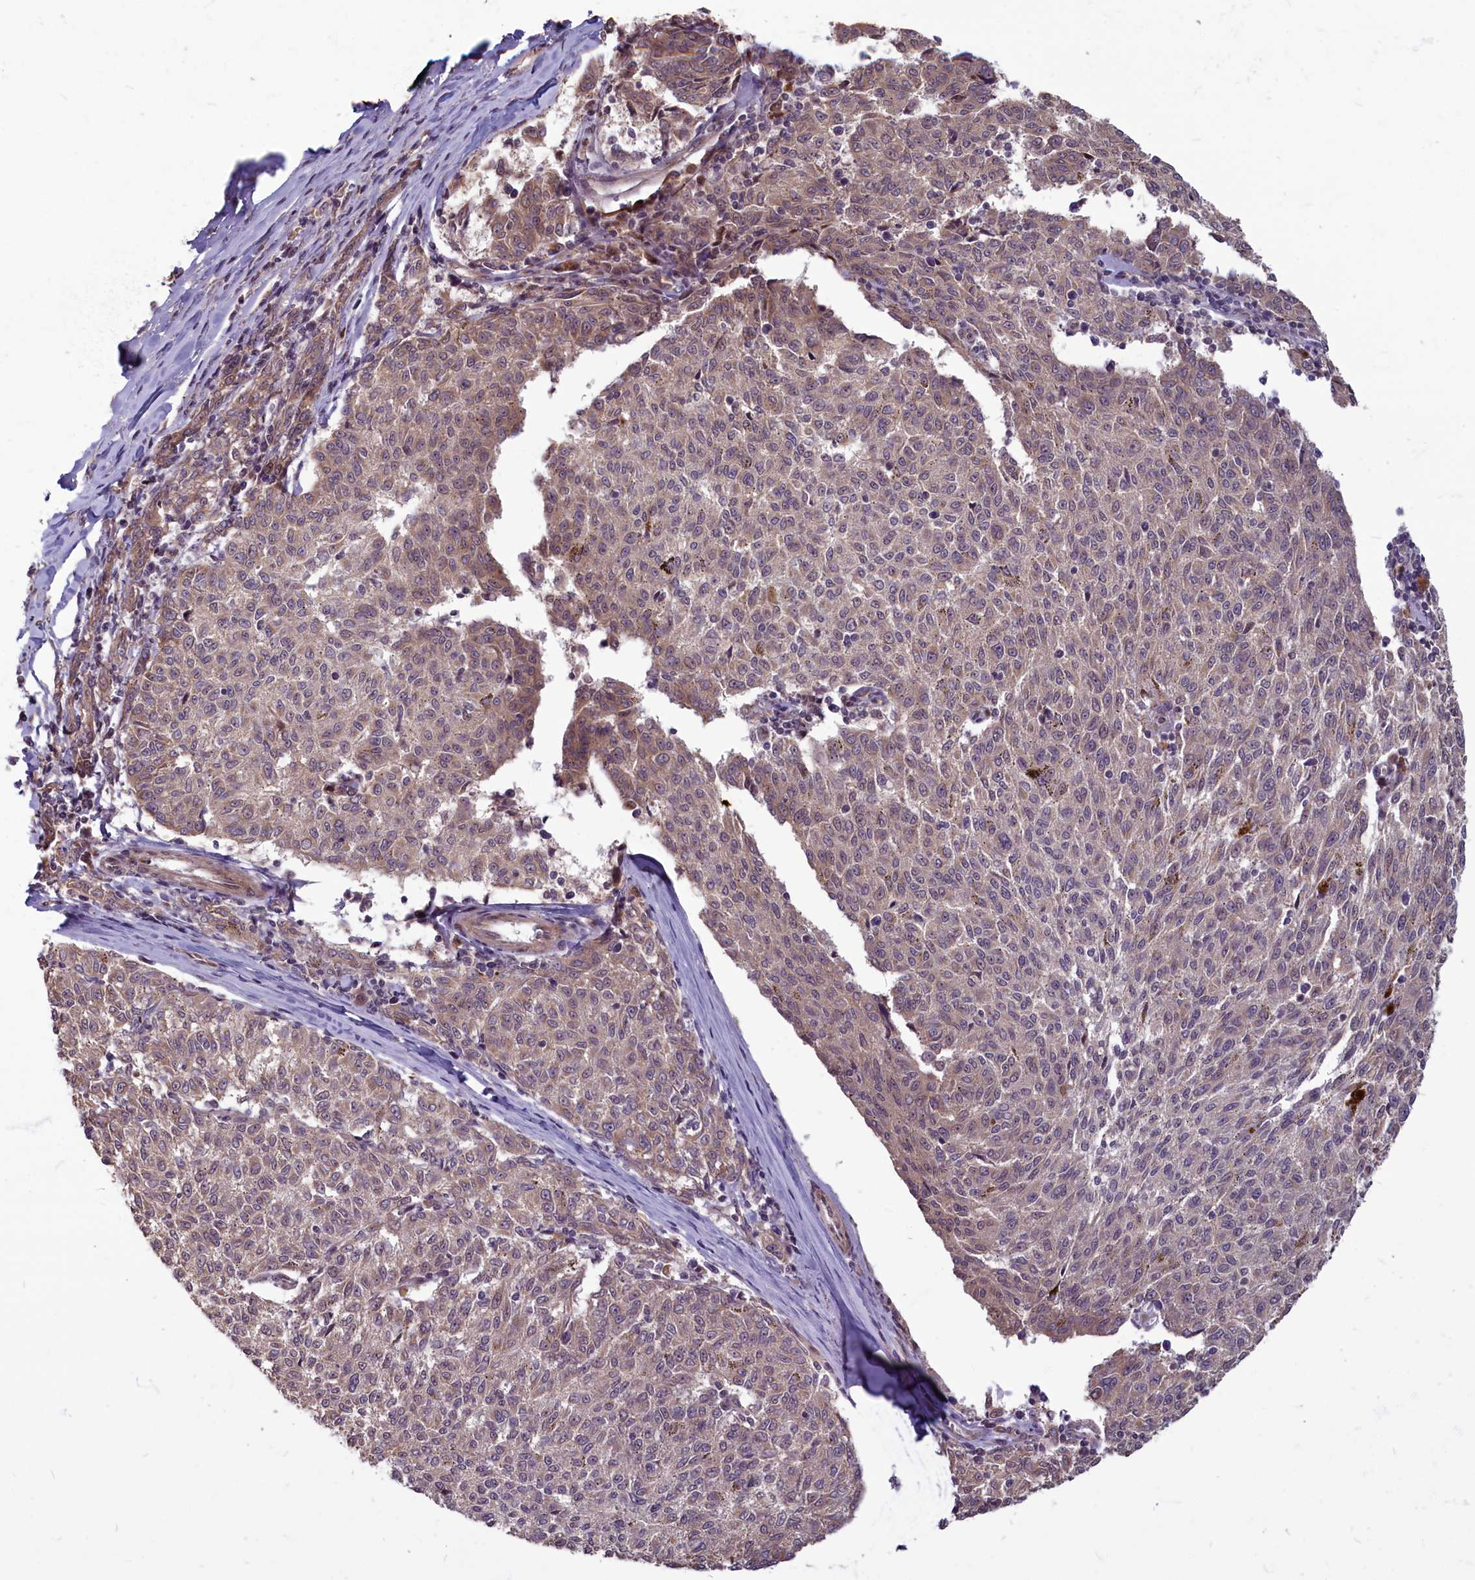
{"staining": {"intensity": "weak", "quantity": ">75%", "location": "cytoplasmic/membranous"}, "tissue": "melanoma", "cell_type": "Tumor cells", "image_type": "cancer", "snomed": [{"axis": "morphology", "description": "Malignant melanoma, NOS"}, {"axis": "topography", "description": "Skin"}], "caption": "Immunohistochemistry (DAB) staining of malignant melanoma demonstrates weak cytoplasmic/membranous protein staining in approximately >75% of tumor cells.", "gene": "MYCBP", "patient": {"sex": "female", "age": 72}}